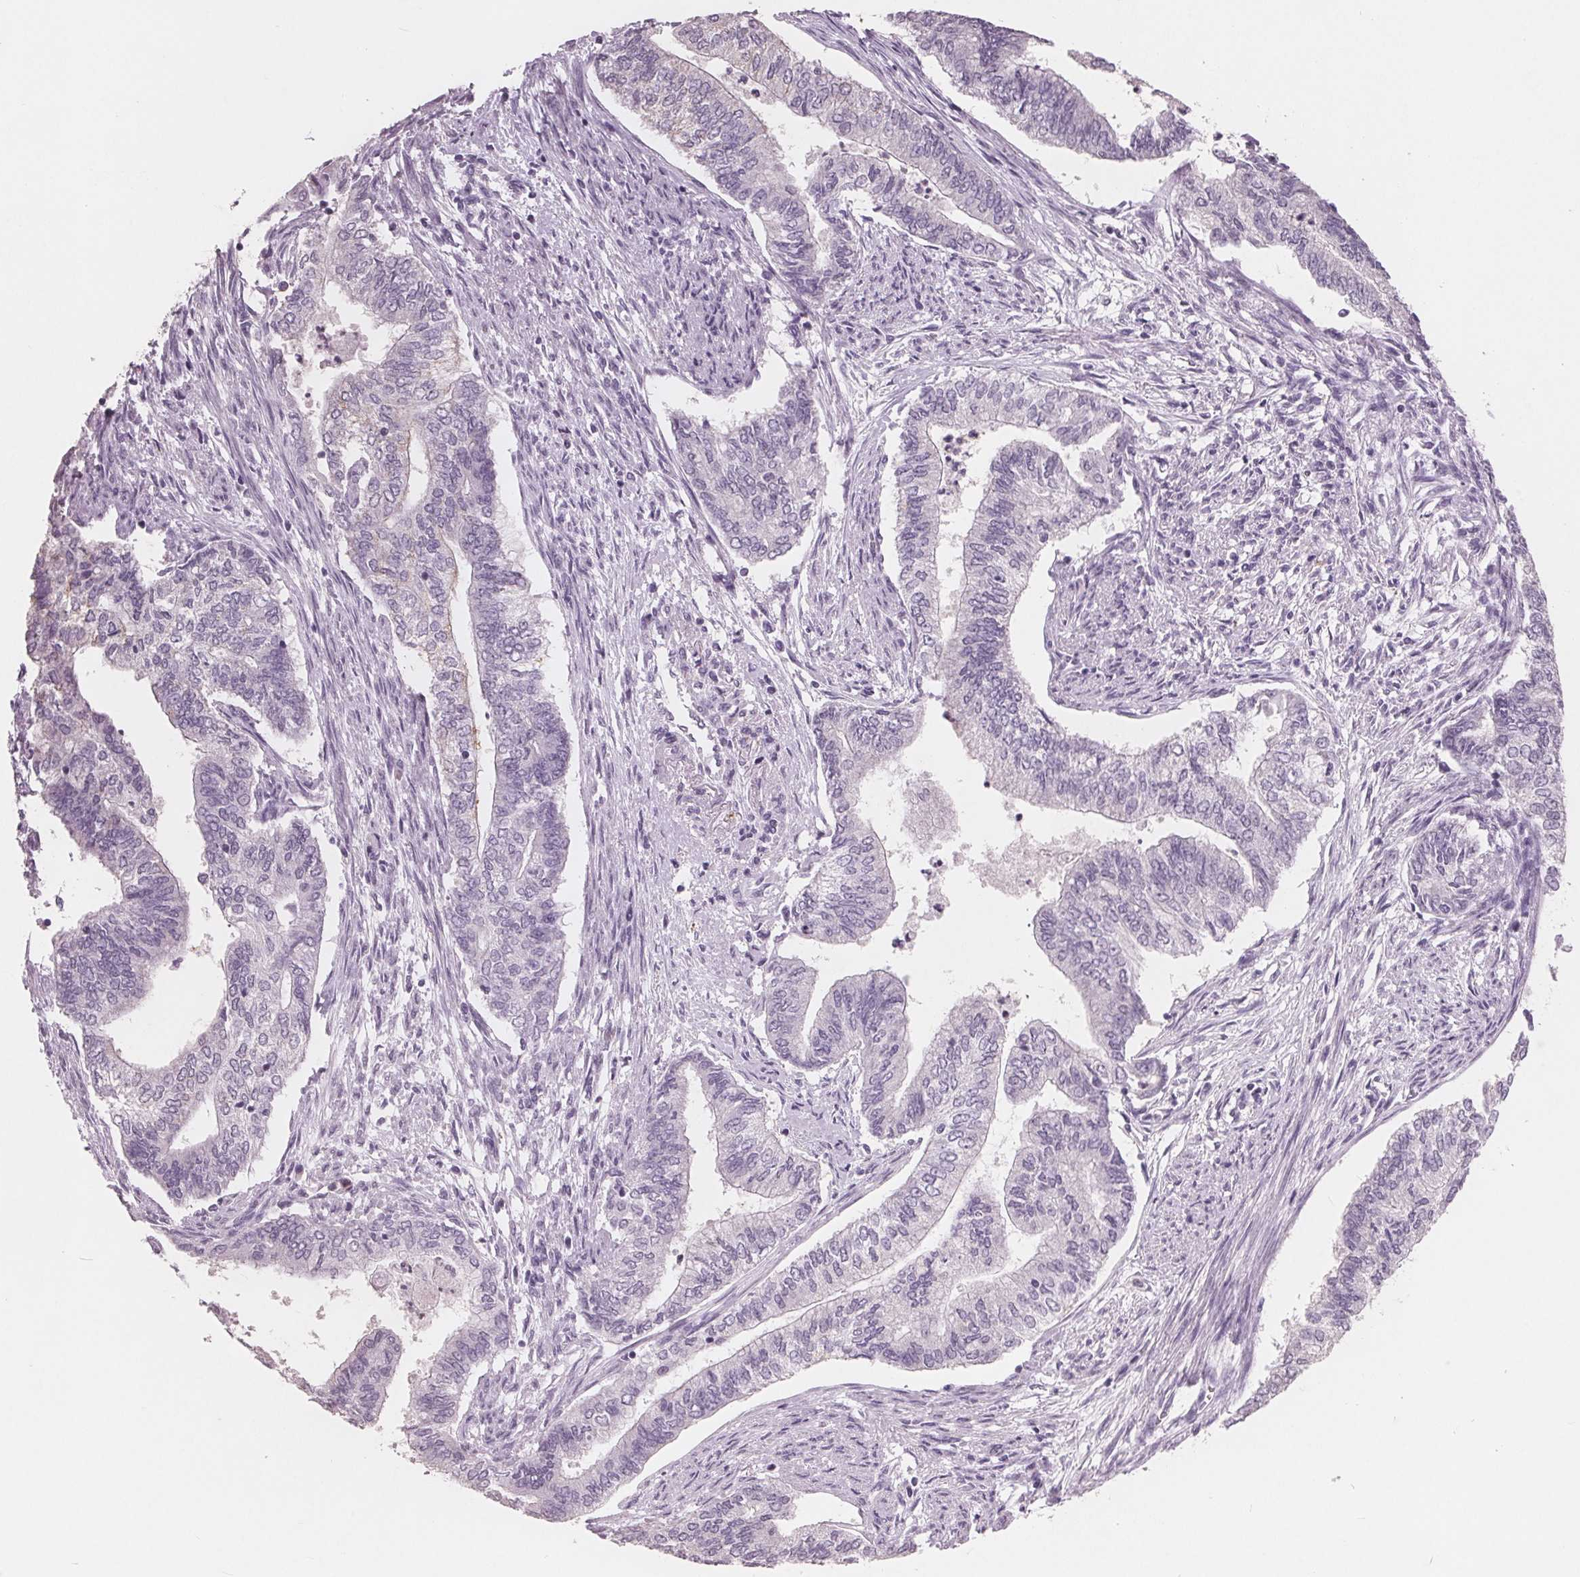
{"staining": {"intensity": "negative", "quantity": "none", "location": "none"}, "tissue": "endometrial cancer", "cell_type": "Tumor cells", "image_type": "cancer", "snomed": [{"axis": "morphology", "description": "Adenocarcinoma, NOS"}, {"axis": "topography", "description": "Endometrium"}], "caption": "Protein analysis of endometrial adenocarcinoma reveals no significant expression in tumor cells.", "gene": "PTPN14", "patient": {"sex": "female", "age": 65}}